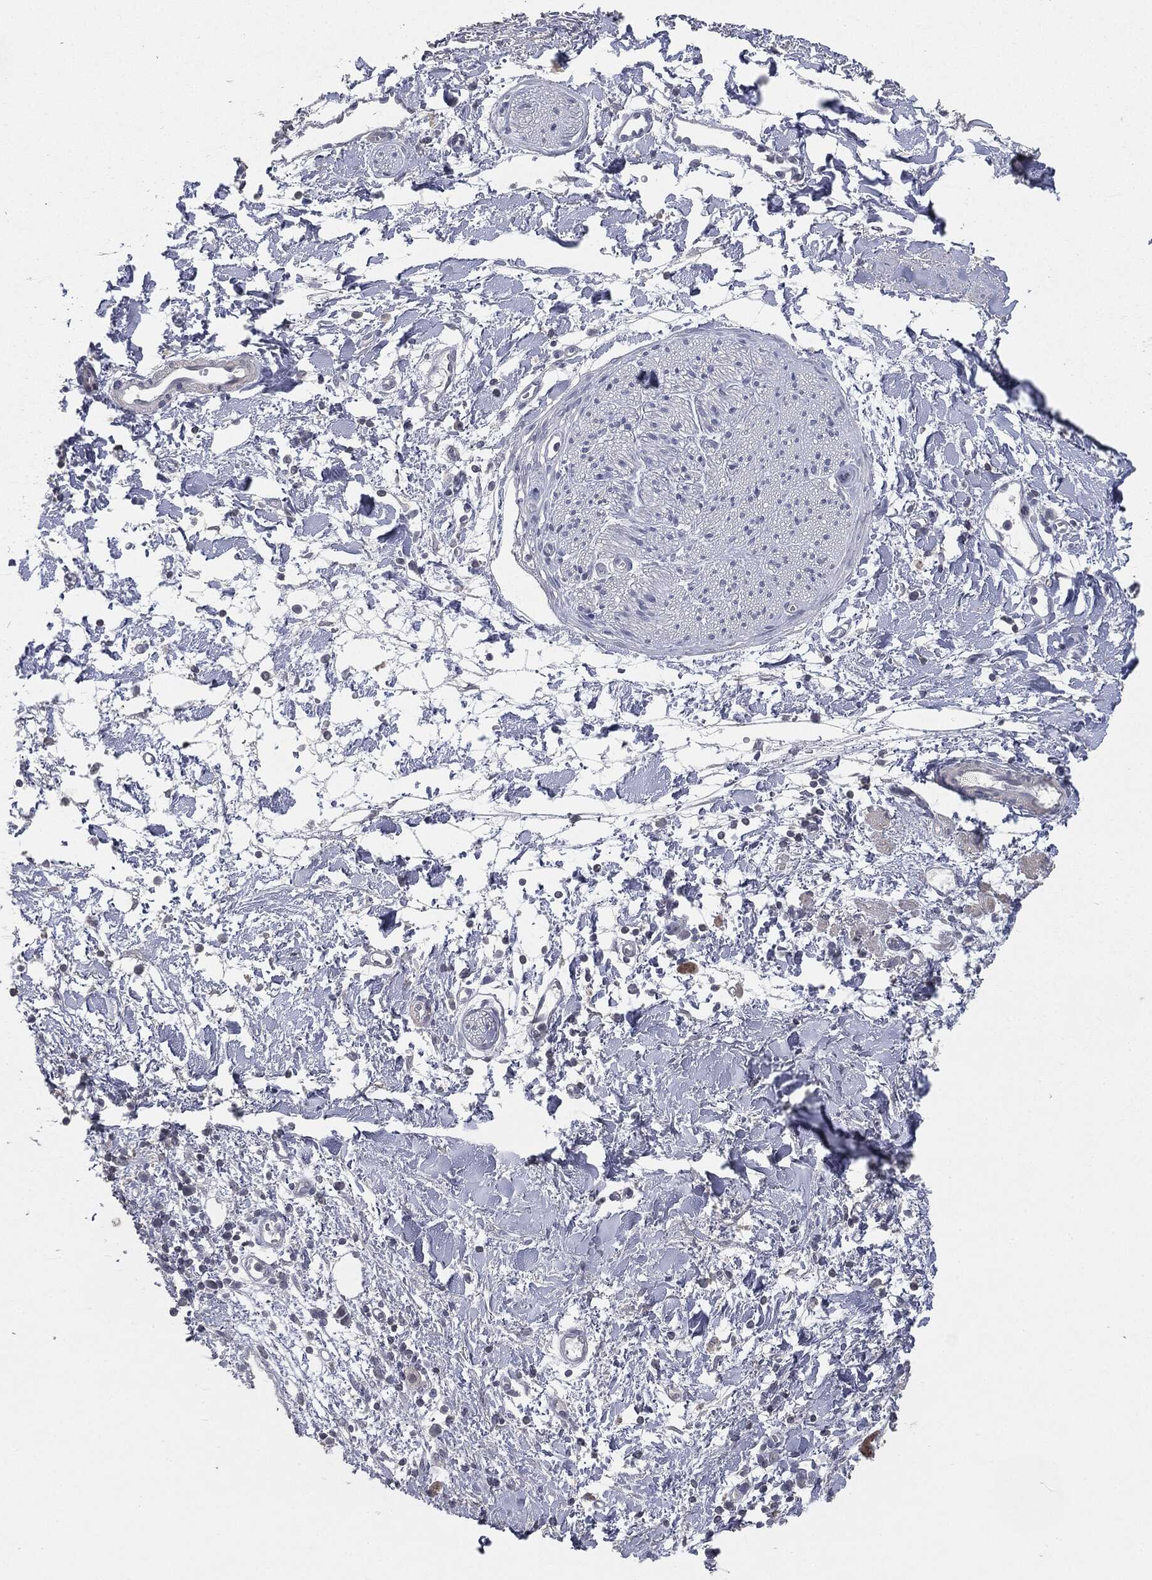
{"staining": {"intensity": "negative", "quantity": "none", "location": "none"}, "tissue": "adipose tissue", "cell_type": "Adipocytes", "image_type": "normal", "snomed": [{"axis": "morphology", "description": "Normal tissue, NOS"}, {"axis": "morphology", "description": "Adenocarcinoma, NOS"}, {"axis": "topography", "description": "Pancreas"}, {"axis": "topography", "description": "Peripheral nerve tissue"}], "caption": "Adipocytes show no significant staining in normal adipose tissue. (IHC, brightfield microscopy, high magnification).", "gene": "SLC2A2", "patient": {"sex": "male", "age": 61}}